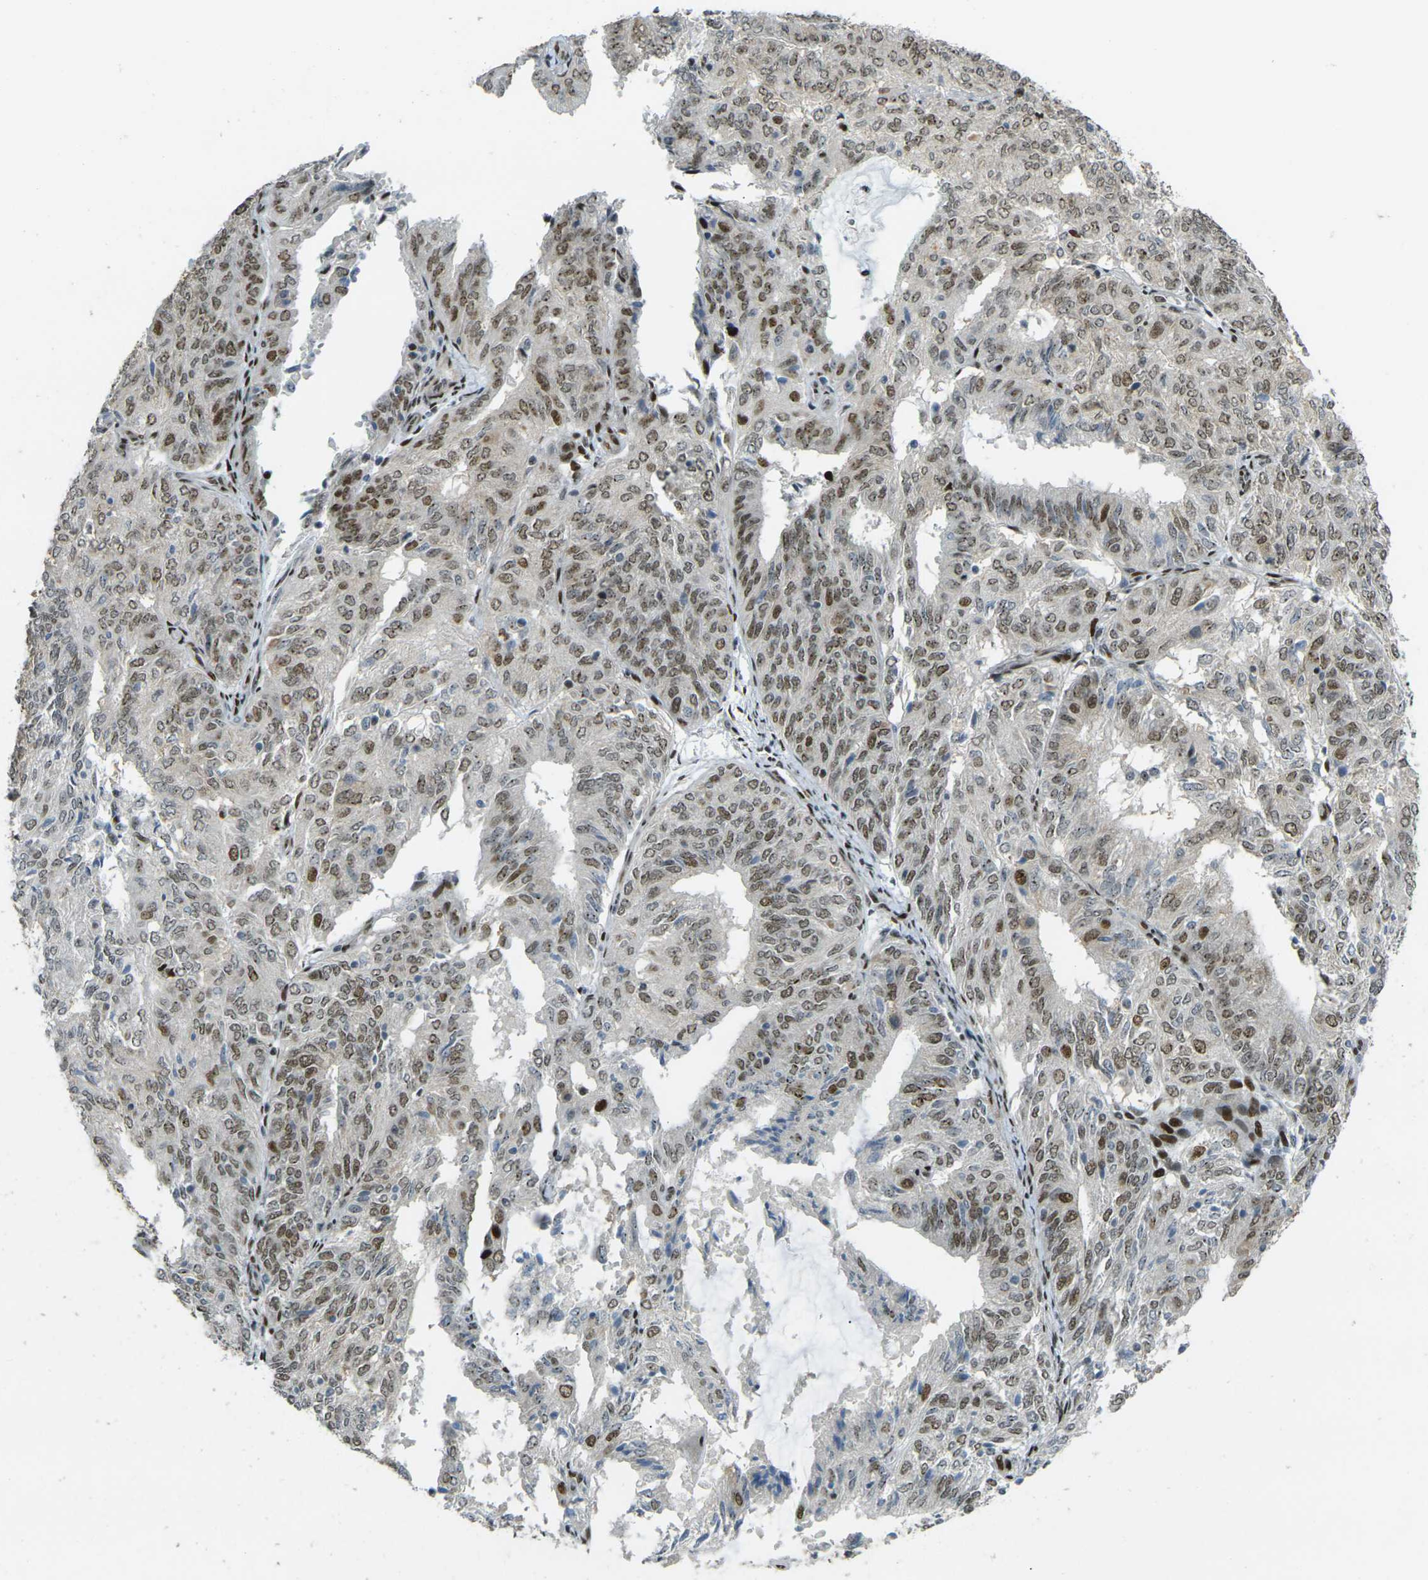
{"staining": {"intensity": "moderate", "quantity": ">75%", "location": "nuclear"}, "tissue": "endometrial cancer", "cell_type": "Tumor cells", "image_type": "cancer", "snomed": [{"axis": "morphology", "description": "Adenocarcinoma, NOS"}, {"axis": "topography", "description": "Uterus"}], "caption": "The image reveals staining of endometrial adenocarcinoma, revealing moderate nuclear protein positivity (brown color) within tumor cells.", "gene": "UBE2C", "patient": {"sex": "female", "age": 60}}